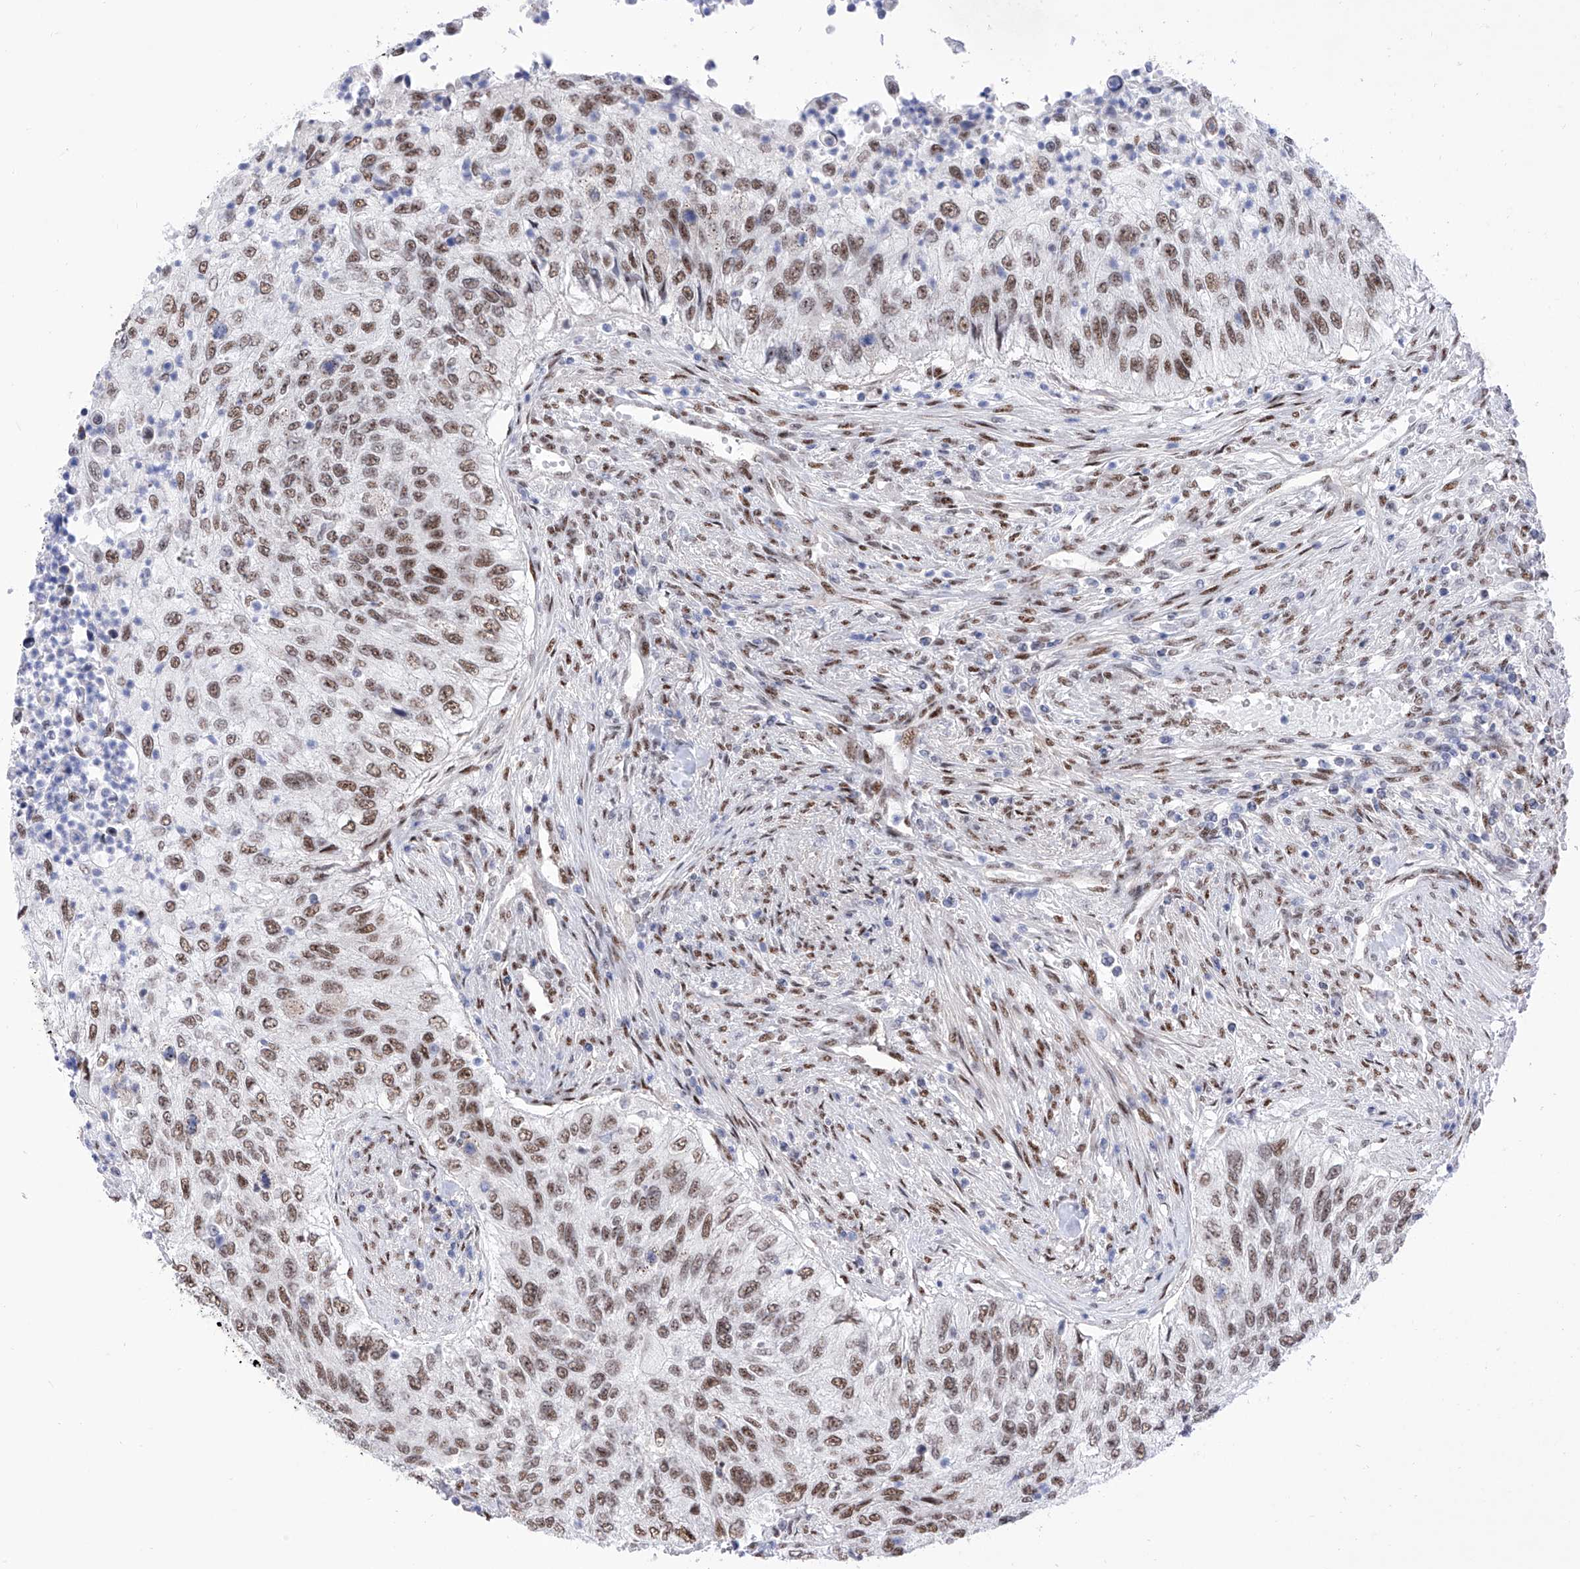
{"staining": {"intensity": "moderate", "quantity": ">75%", "location": "nuclear"}, "tissue": "urothelial cancer", "cell_type": "Tumor cells", "image_type": "cancer", "snomed": [{"axis": "morphology", "description": "Urothelial carcinoma, High grade"}, {"axis": "topography", "description": "Urinary bladder"}], "caption": "A histopathology image showing moderate nuclear expression in approximately >75% of tumor cells in urothelial cancer, as visualized by brown immunohistochemical staining.", "gene": "ATN1", "patient": {"sex": "female", "age": 60}}